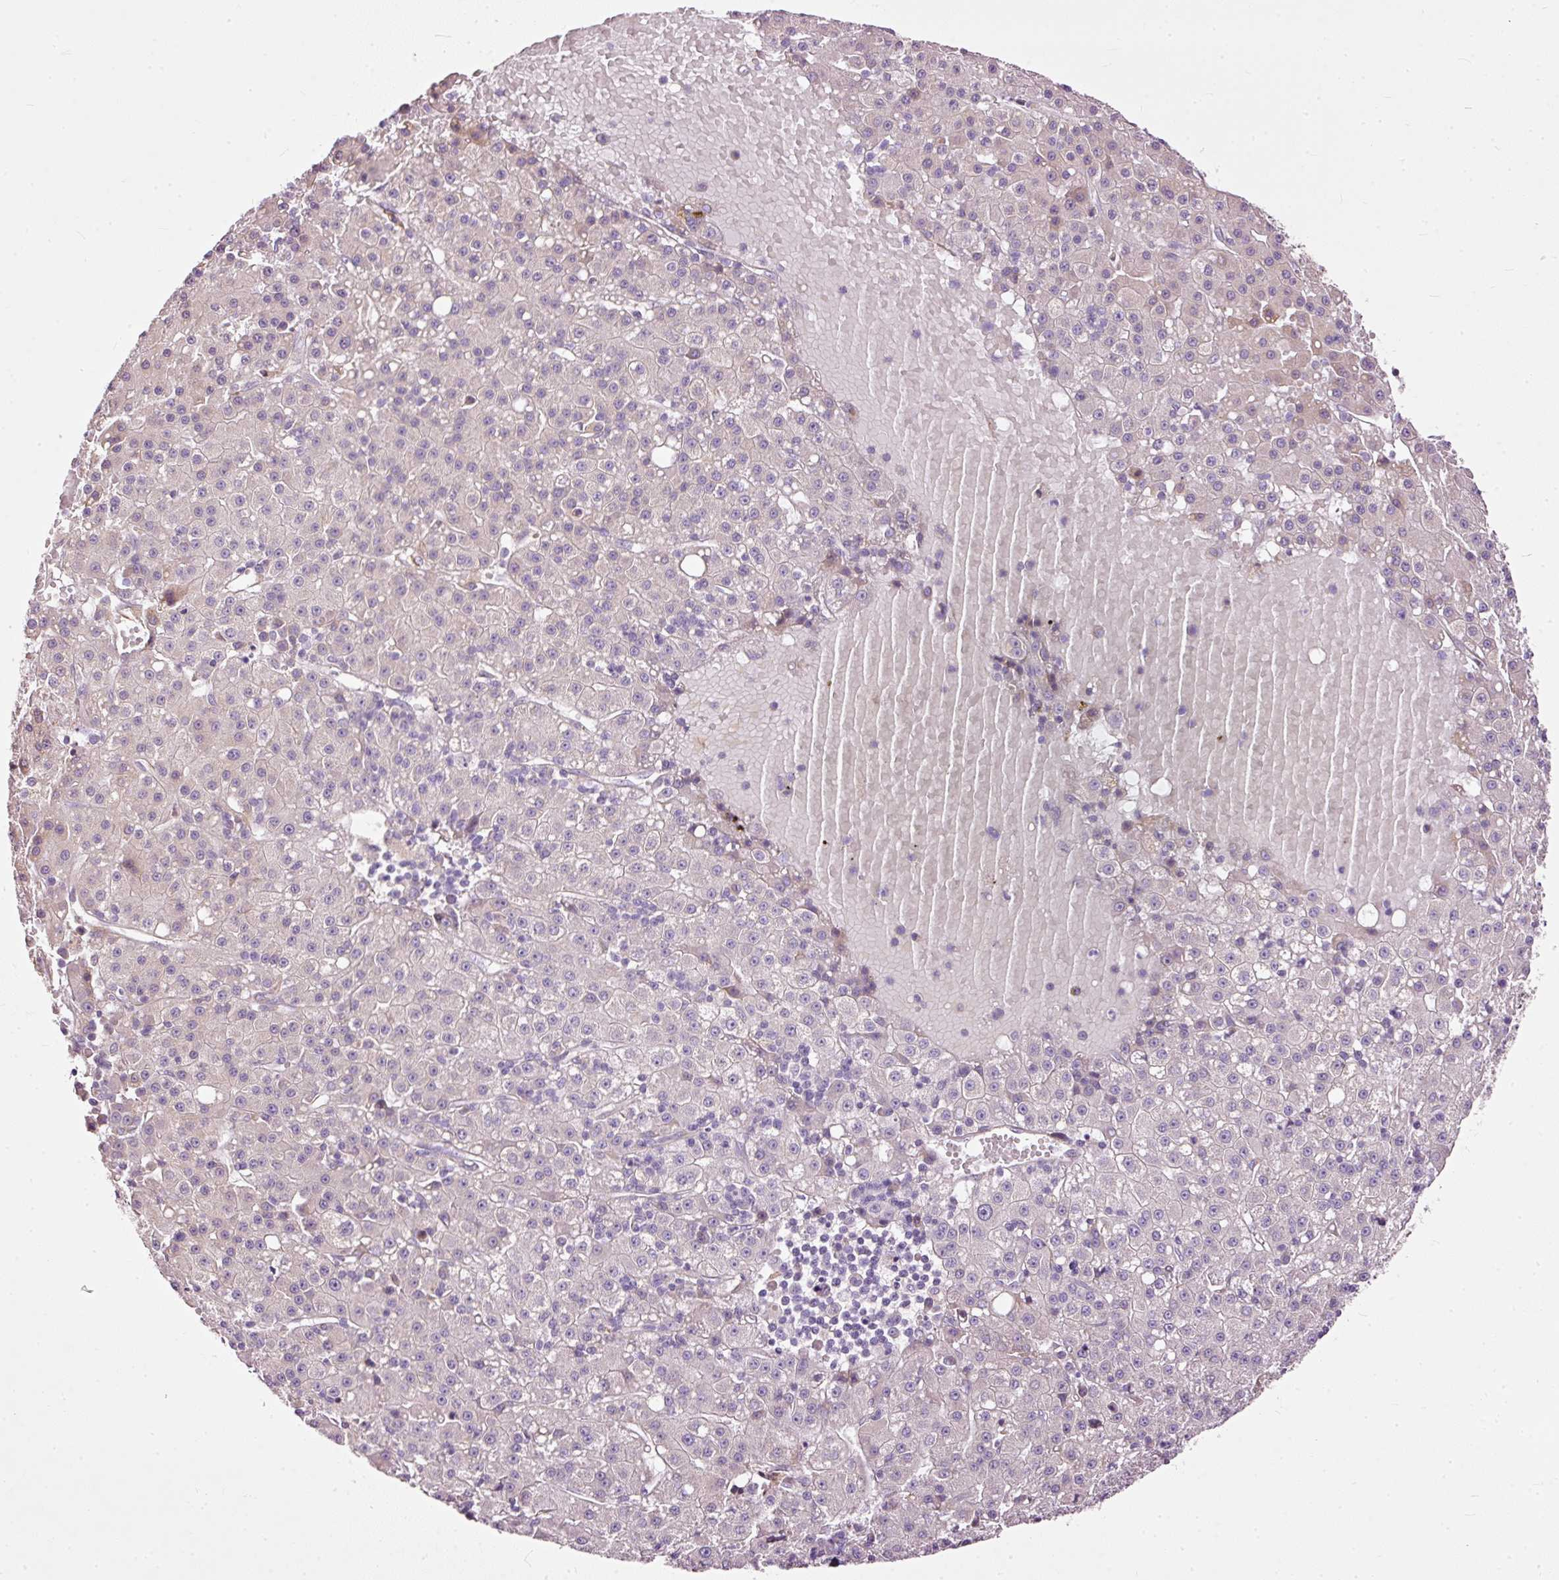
{"staining": {"intensity": "negative", "quantity": "none", "location": "none"}, "tissue": "liver cancer", "cell_type": "Tumor cells", "image_type": "cancer", "snomed": [{"axis": "morphology", "description": "Carcinoma, Hepatocellular, NOS"}, {"axis": "topography", "description": "Liver"}], "caption": "Liver cancer stained for a protein using immunohistochemistry (IHC) exhibits no staining tumor cells.", "gene": "PAQR9", "patient": {"sex": "male", "age": 76}}